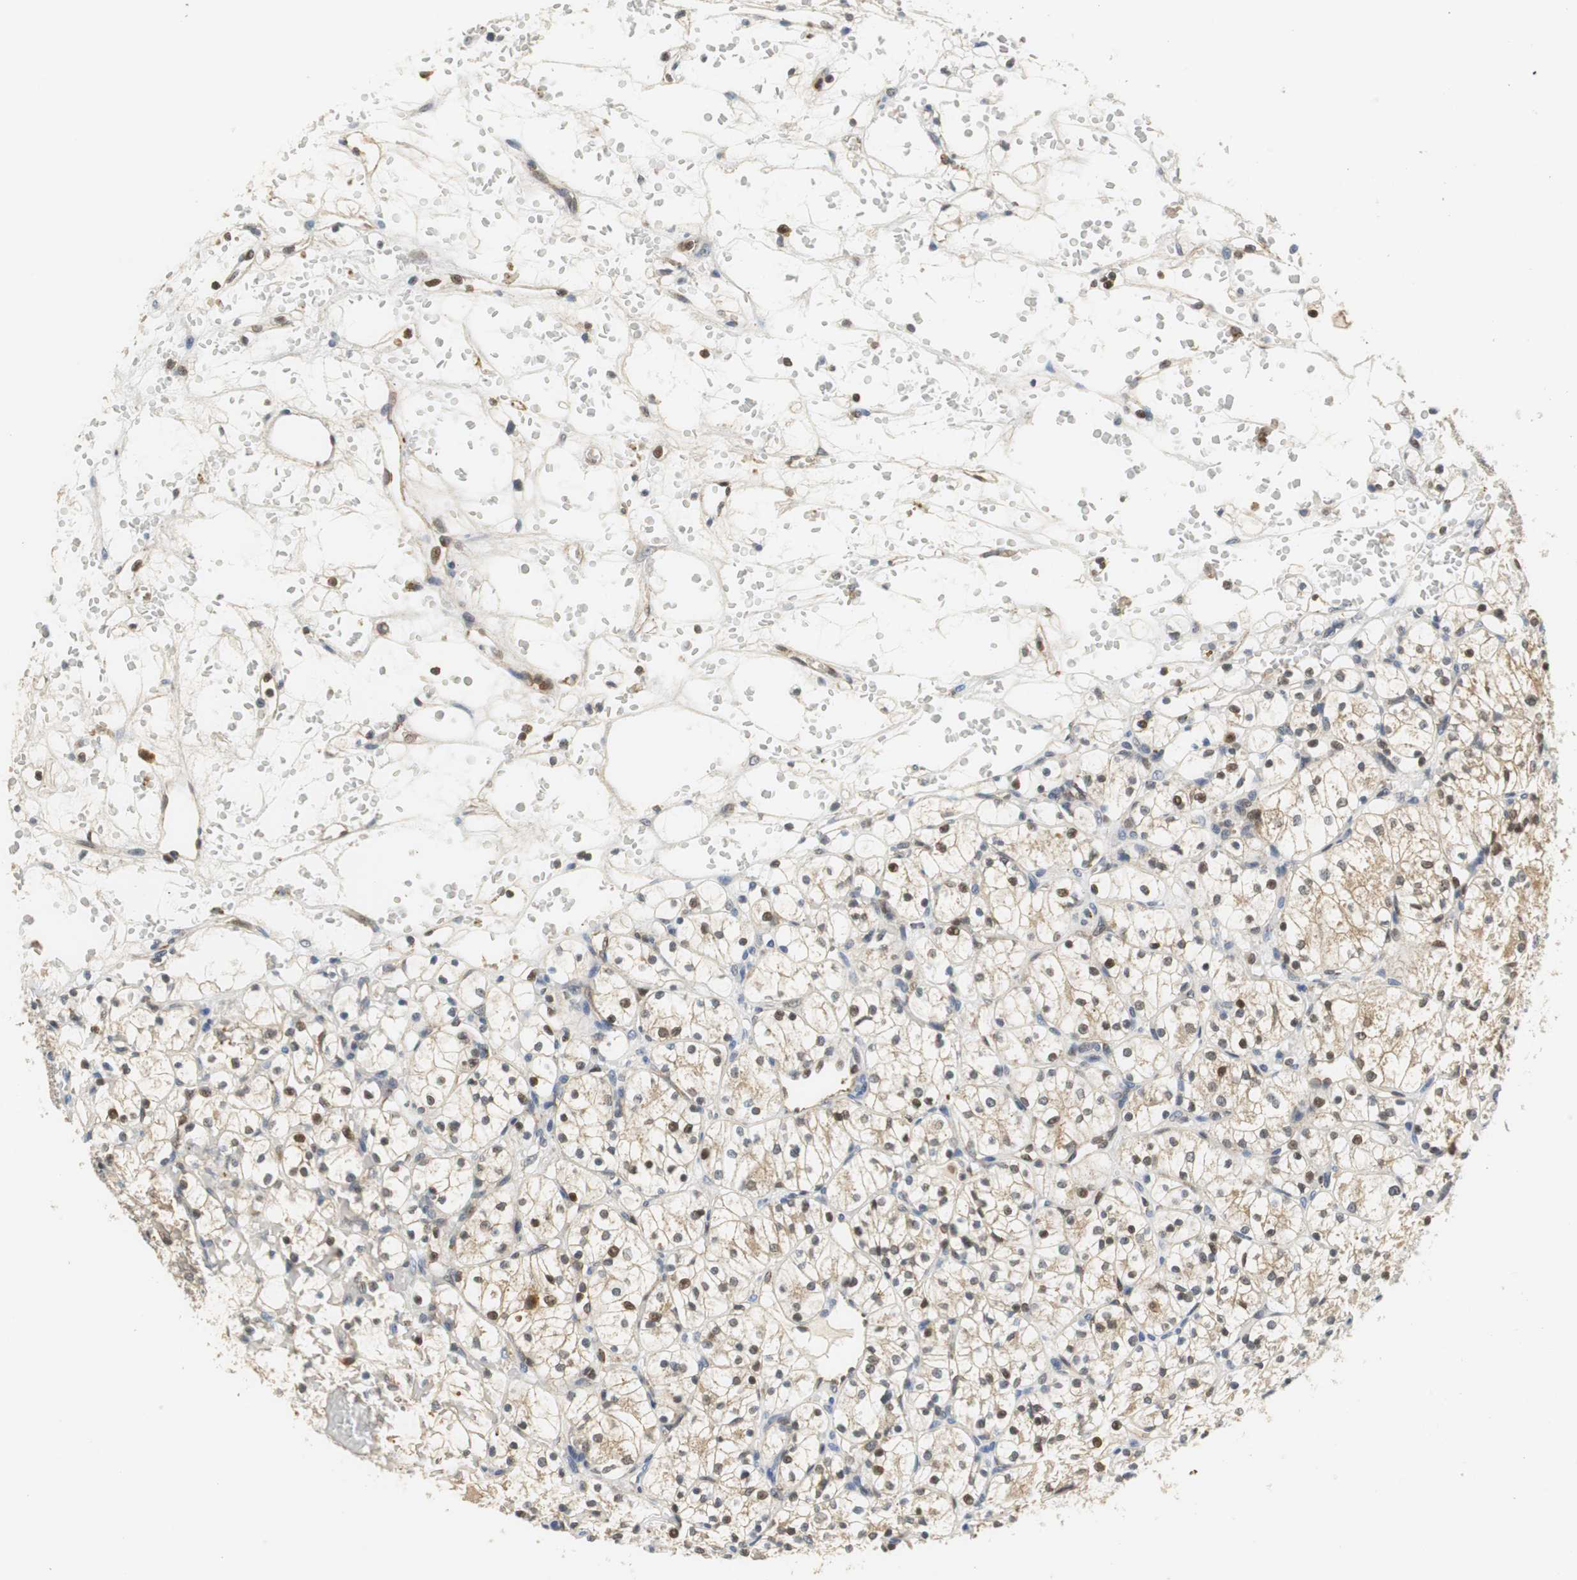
{"staining": {"intensity": "weak", "quantity": ">75%", "location": "cytoplasmic/membranous"}, "tissue": "renal cancer", "cell_type": "Tumor cells", "image_type": "cancer", "snomed": [{"axis": "morphology", "description": "Adenocarcinoma, NOS"}, {"axis": "topography", "description": "Kidney"}], "caption": "This image reveals immunohistochemistry staining of renal adenocarcinoma, with low weak cytoplasmic/membranous positivity in about >75% of tumor cells.", "gene": "GSDMD", "patient": {"sex": "female", "age": 60}}